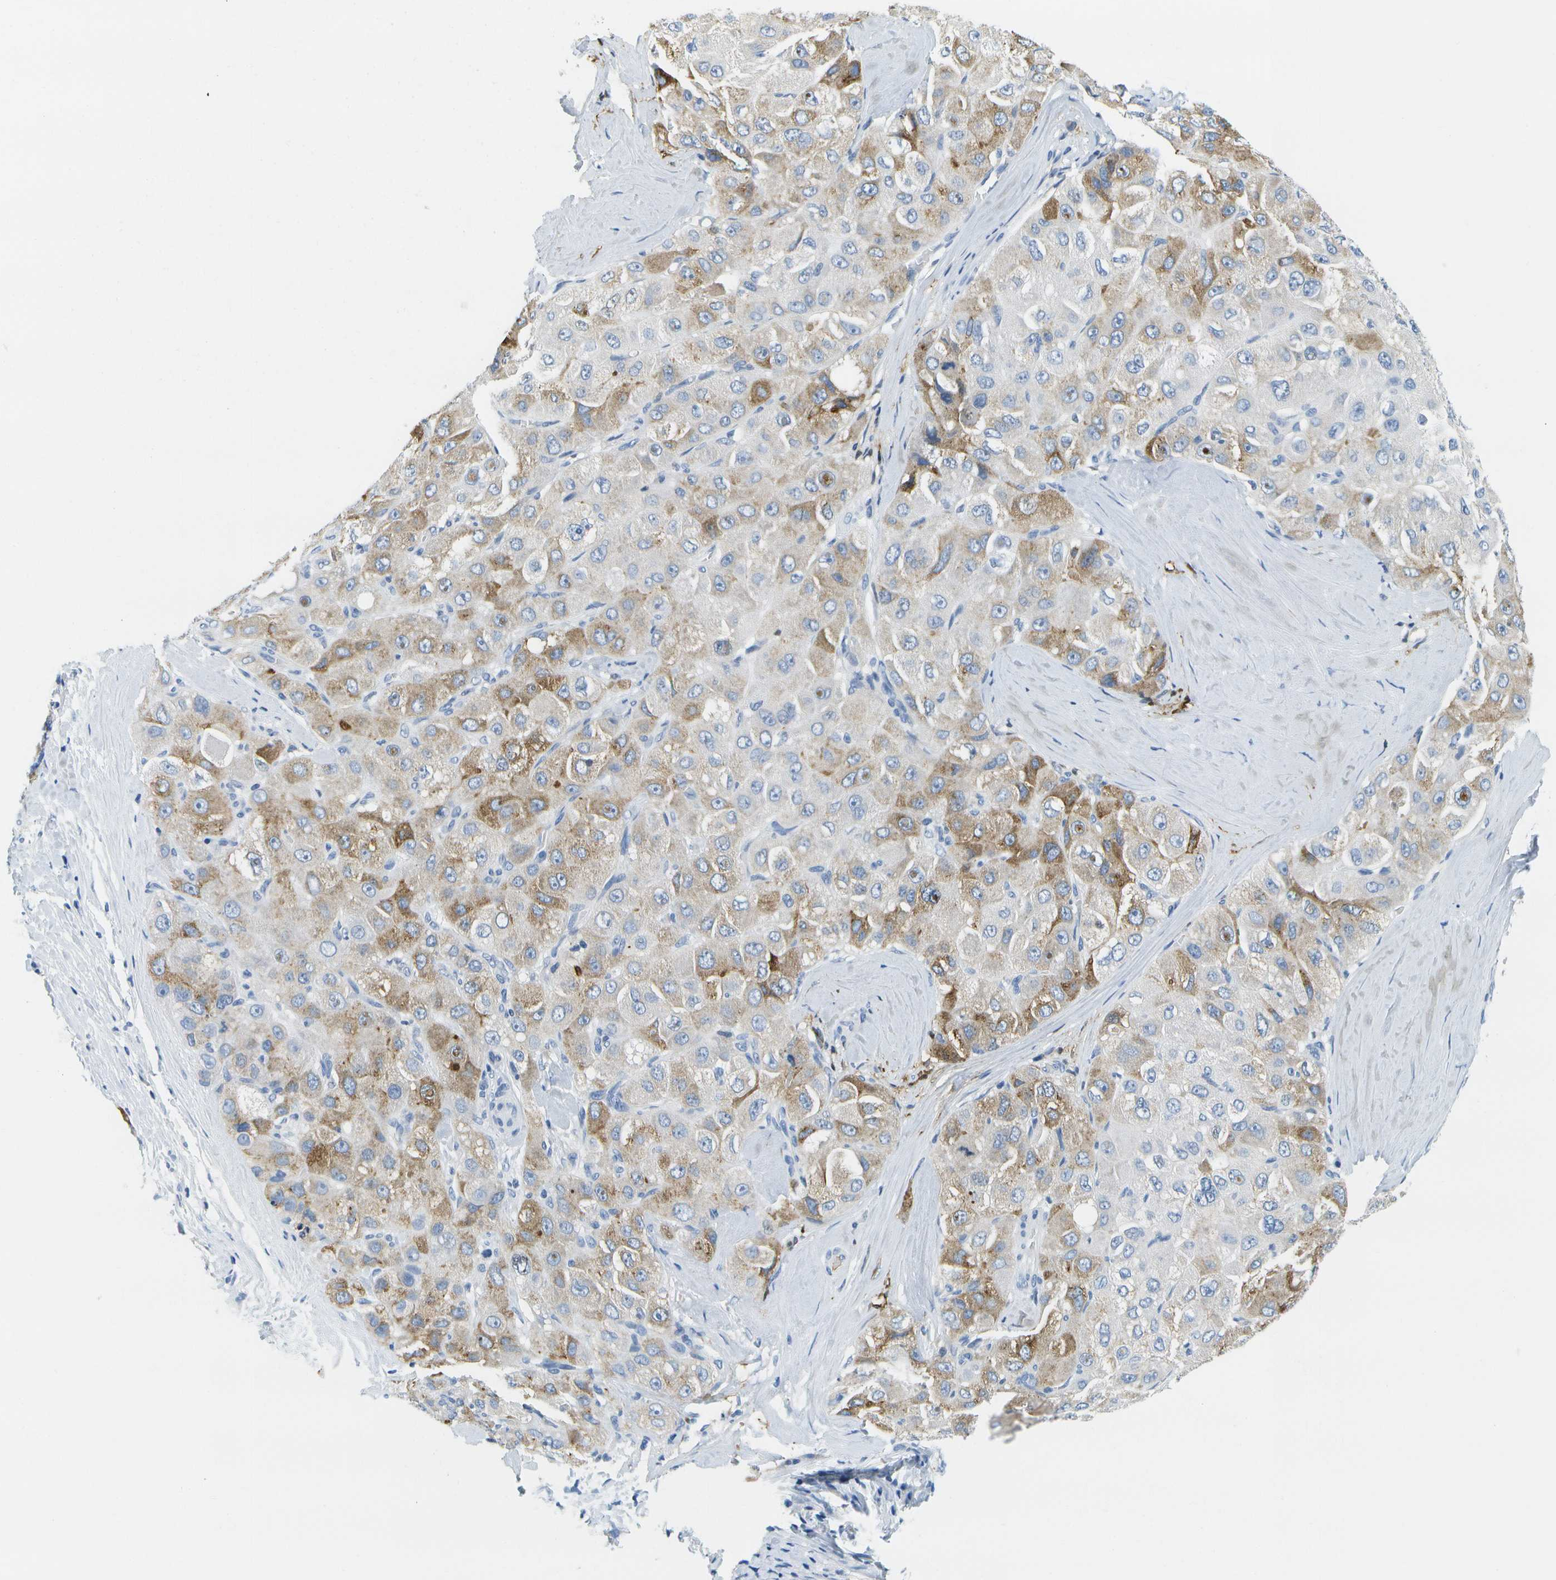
{"staining": {"intensity": "moderate", "quantity": "25%-75%", "location": "cytoplasmic/membranous"}, "tissue": "liver cancer", "cell_type": "Tumor cells", "image_type": "cancer", "snomed": [{"axis": "morphology", "description": "Carcinoma, Hepatocellular, NOS"}, {"axis": "topography", "description": "Liver"}], "caption": "The micrograph displays staining of liver cancer (hepatocellular carcinoma), revealing moderate cytoplasmic/membranous protein staining (brown color) within tumor cells.", "gene": "SERPINA1", "patient": {"sex": "male", "age": 80}}